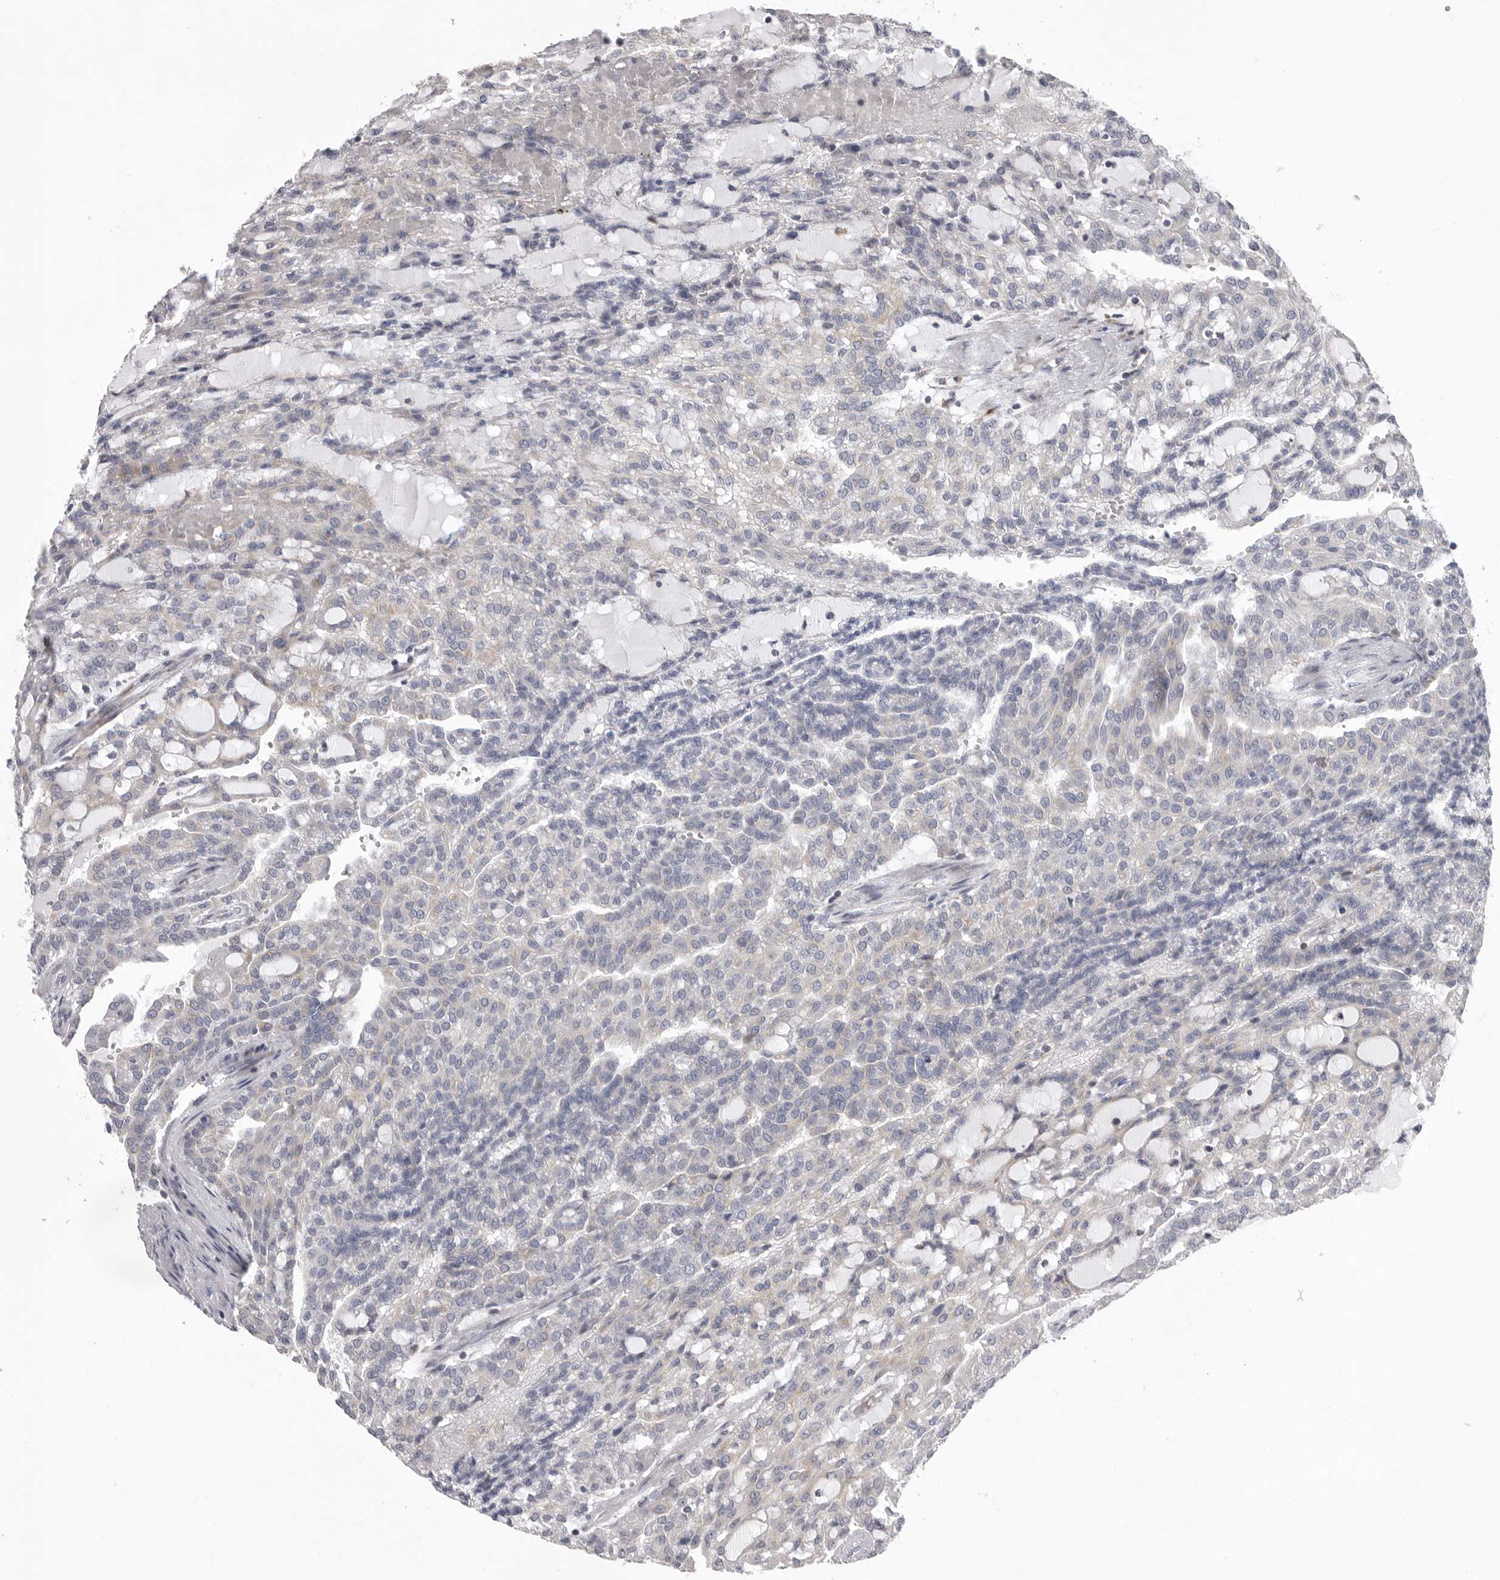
{"staining": {"intensity": "negative", "quantity": "none", "location": "none"}, "tissue": "renal cancer", "cell_type": "Tumor cells", "image_type": "cancer", "snomed": [{"axis": "morphology", "description": "Adenocarcinoma, NOS"}, {"axis": "topography", "description": "Kidney"}], "caption": "Tumor cells are negative for protein expression in human adenocarcinoma (renal).", "gene": "USP24", "patient": {"sex": "male", "age": 63}}